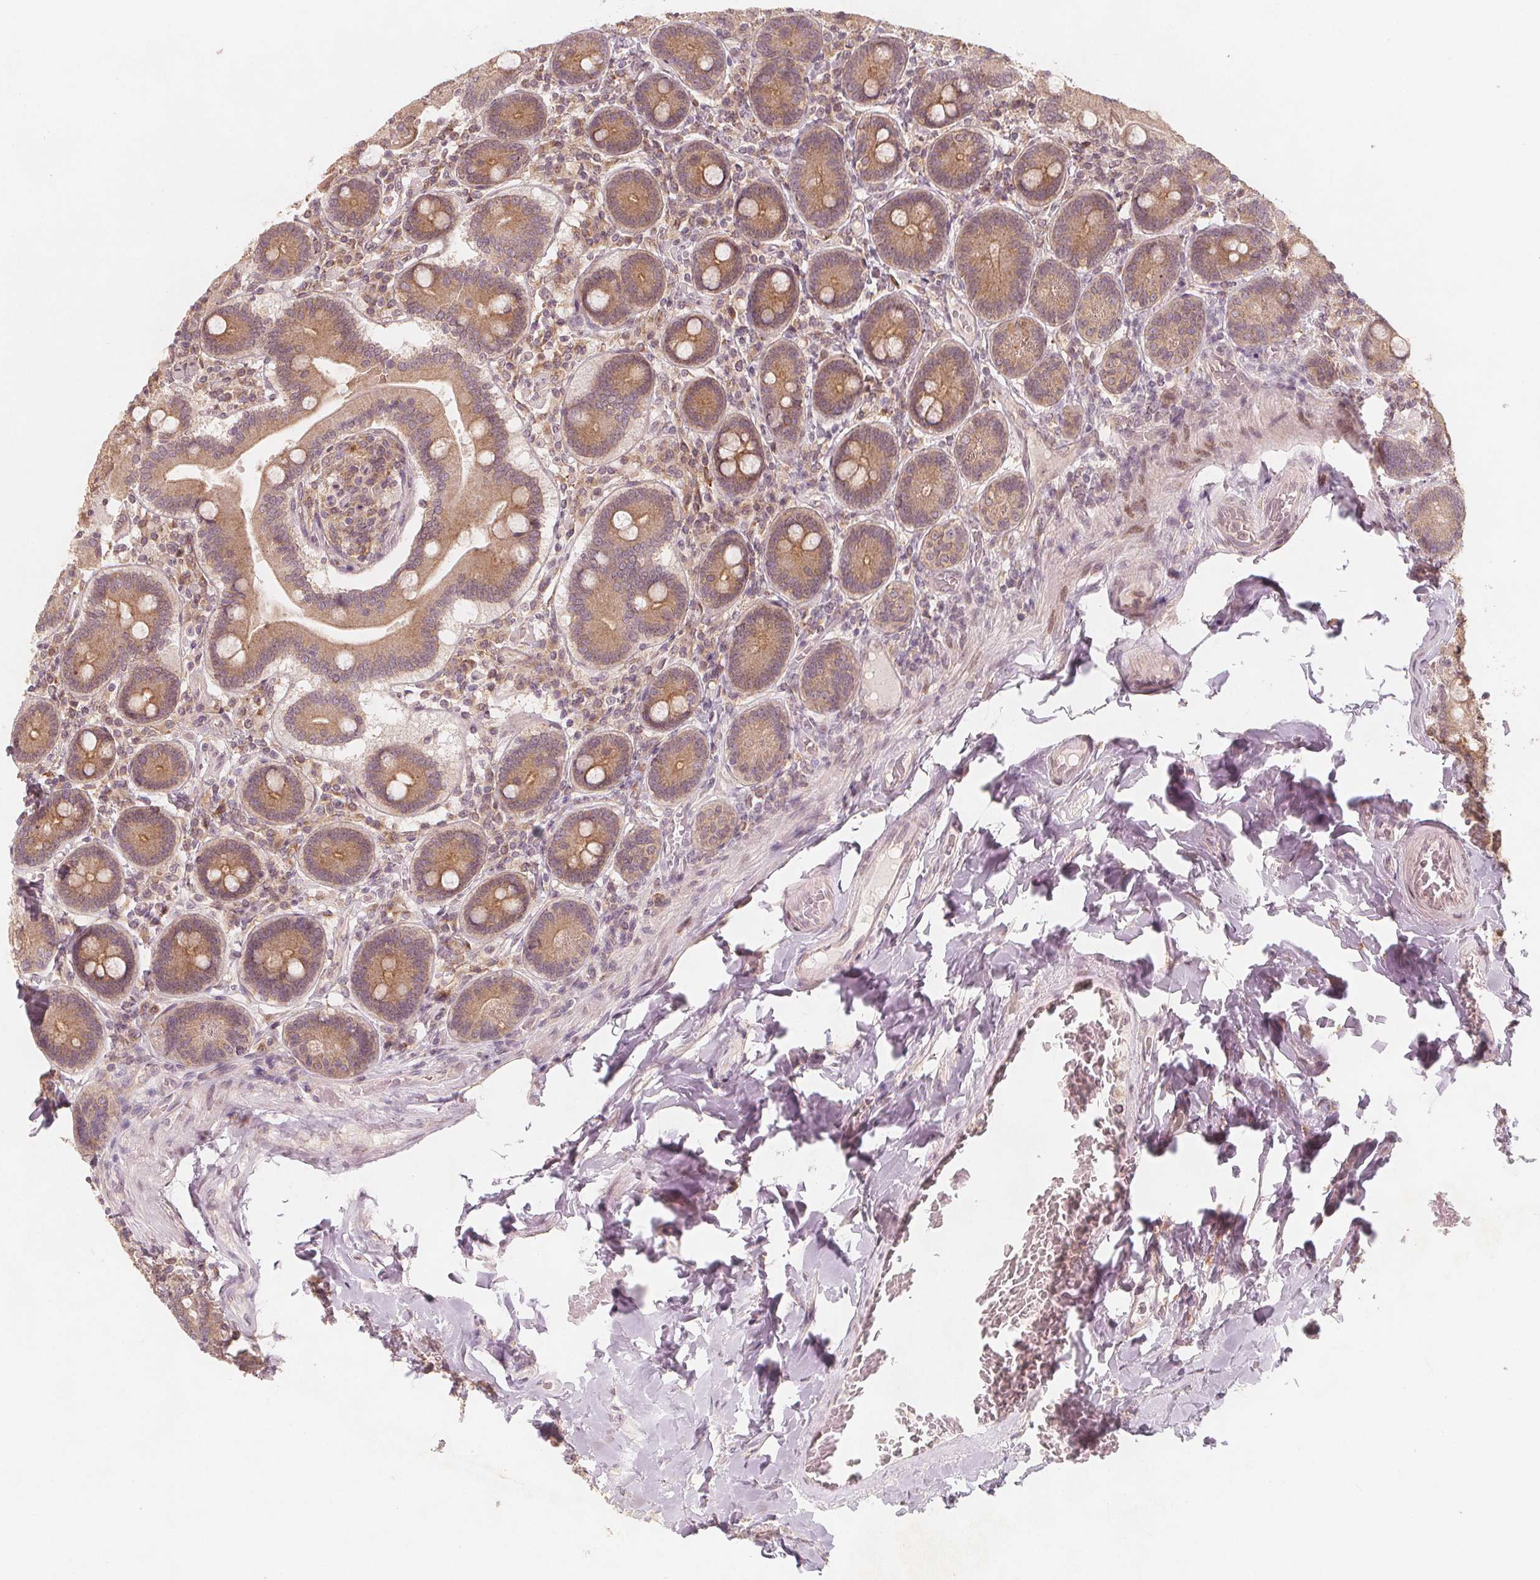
{"staining": {"intensity": "moderate", "quantity": ">75%", "location": "cytoplasmic/membranous"}, "tissue": "duodenum", "cell_type": "Glandular cells", "image_type": "normal", "snomed": [{"axis": "morphology", "description": "Normal tissue, NOS"}, {"axis": "topography", "description": "Duodenum"}], "caption": "Protein analysis of benign duodenum demonstrates moderate cytoplasmic/membranous positivity in approximately >75% of glandular cells. The protein is stained brown, and the nuclei are stained in blue (DAB IHC with brightfield microscopy, high magnification).", "gene": "NCSTN", "patient": {"sex": "female", "age": 62}}